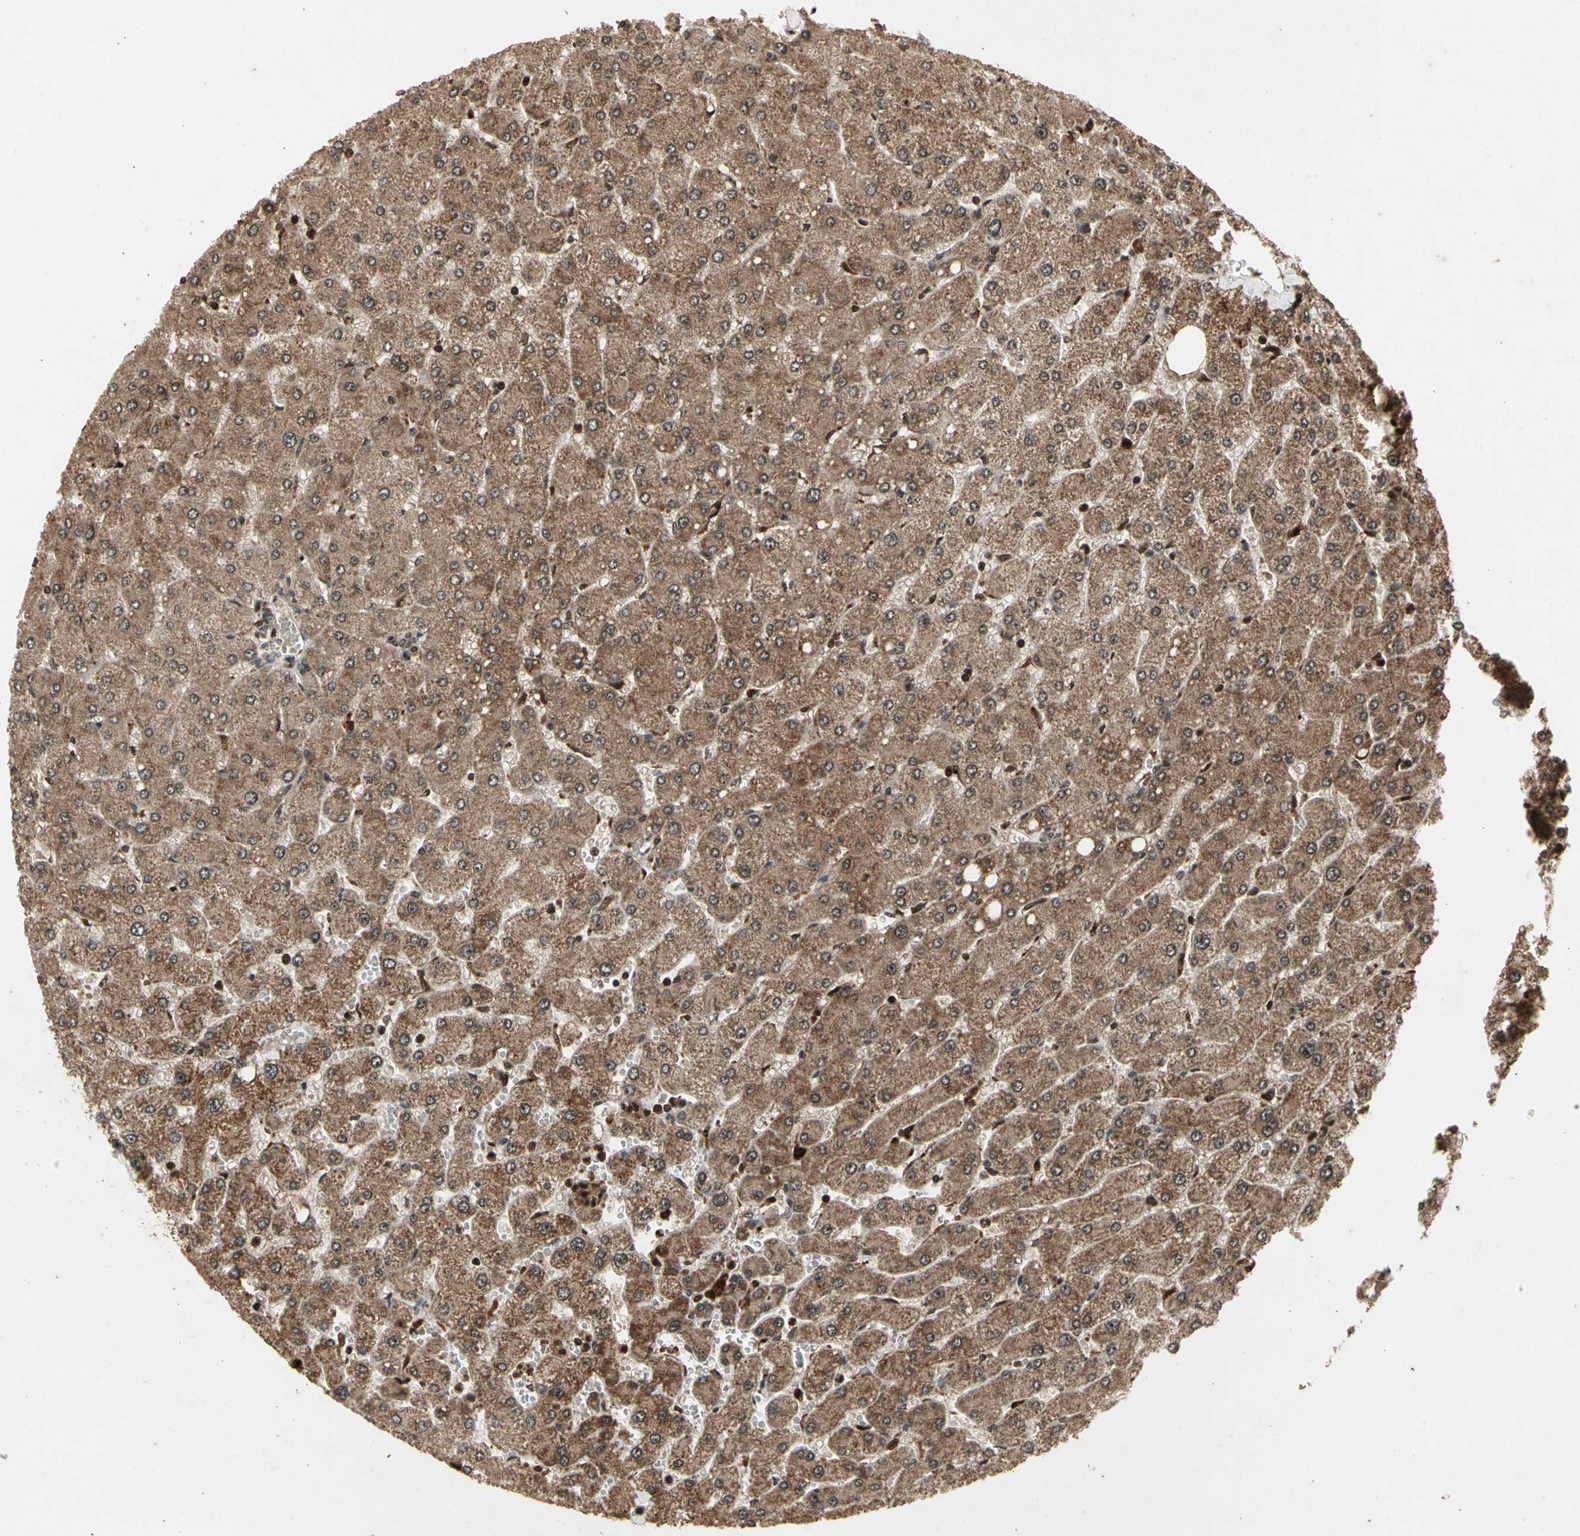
{"staining": {"intensity": "weak", "quantity": "25%-75%", "location": "cytoplasmic/membranous"}, "tissue": "liver", "cell_type": "Cholangiocytes", "image_type": "normal", "snomed": [{"axis": "morphology", "description": "Normal tissue, NOS"}, {"axis": "topography", "description": "Liver"}], "caption": "Normal liver demonstrates weak cytoplasmic/membranous staining in about 25%-75% of cholangiocytes.", "gene": "GLRX", "patient": {"sex": "male", "age": 55}}